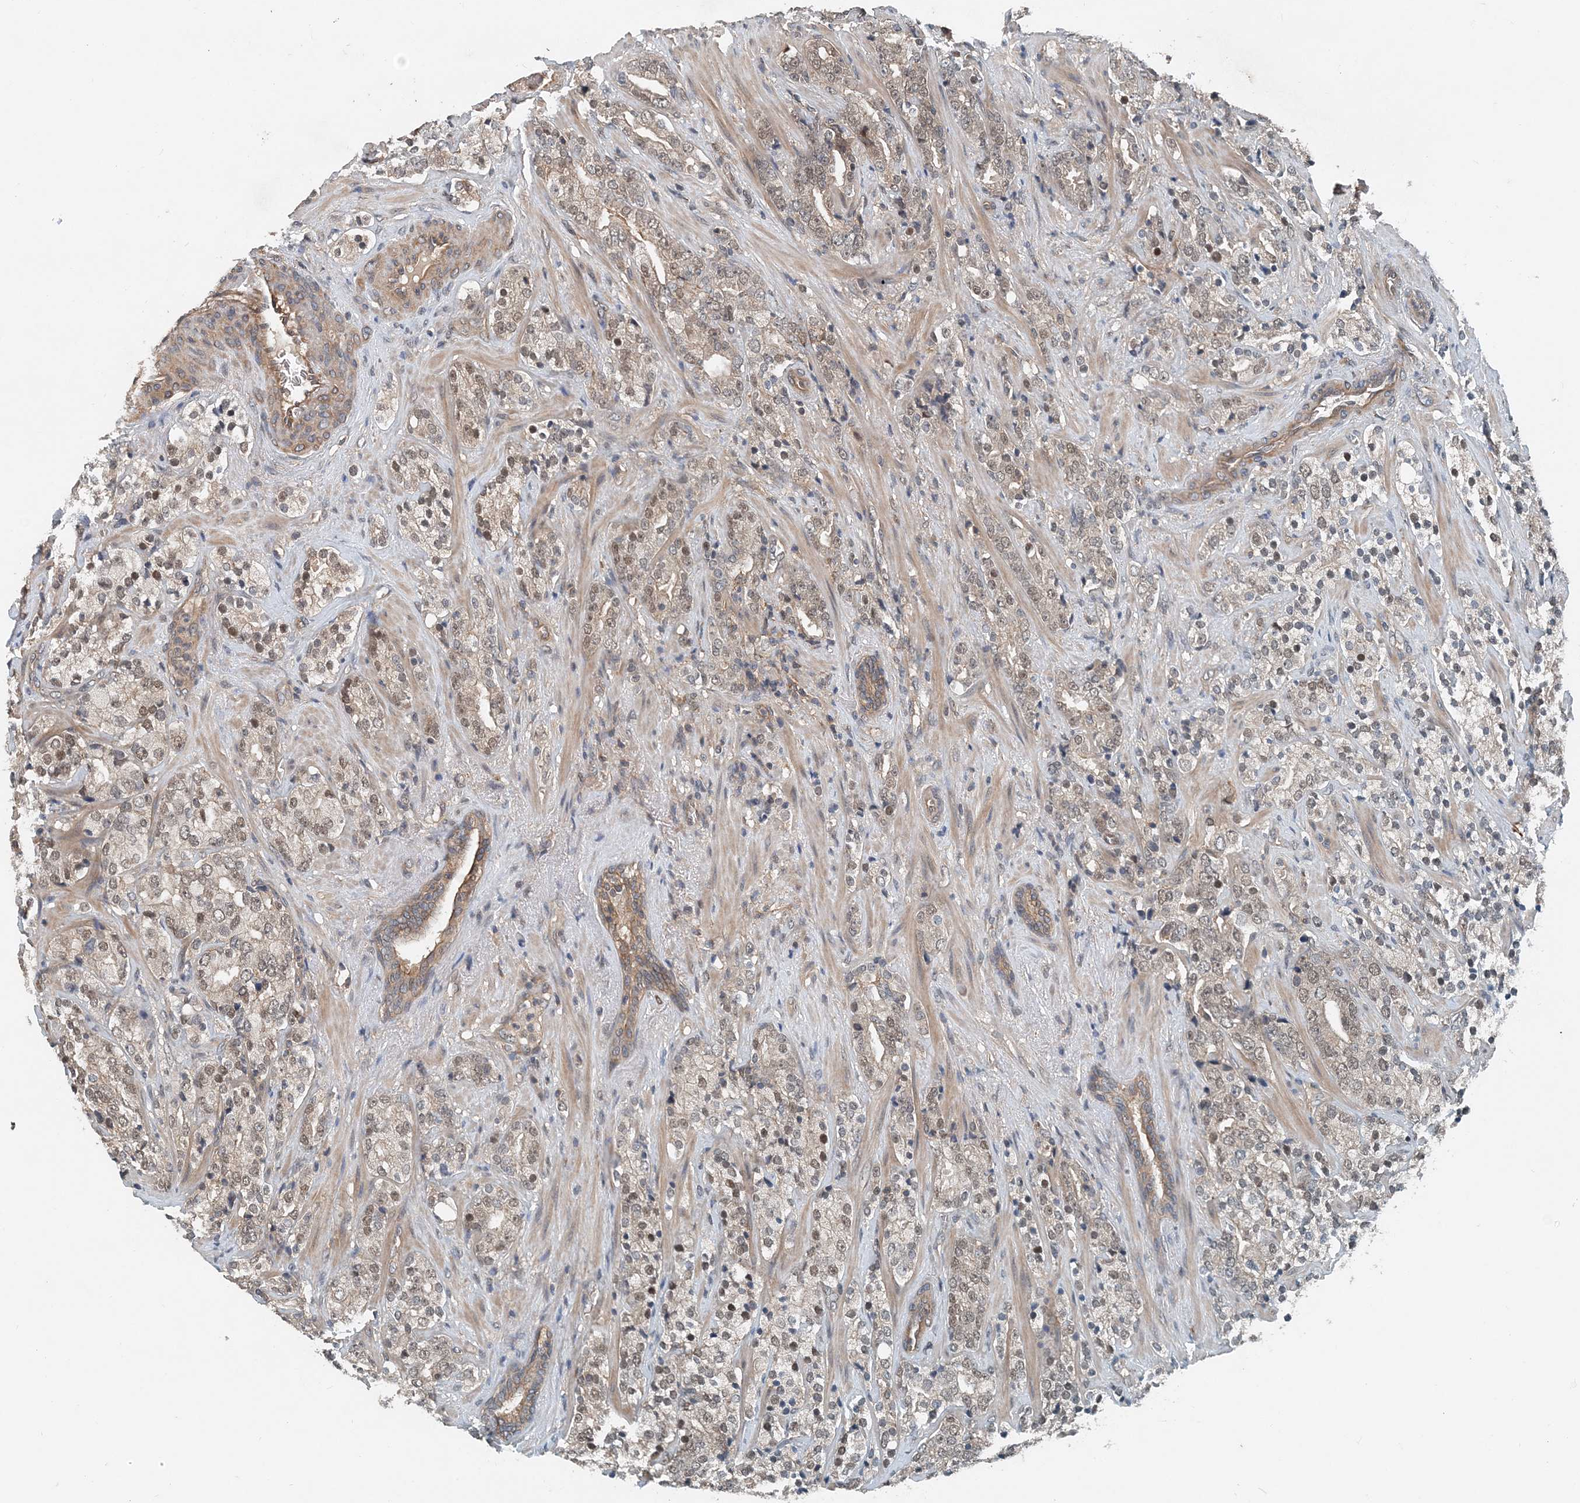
{"staining": {"intensity": "weak", "quantity": "25%-75%", "location": "nuclear"}, "tissue": "prostate cancer", "cell_type": "Tumor cells", "image_type": "cancer", "snomed": [{"axis": "morphology", "description": "Adenocarcinoma, High grade"}, {"axis": "topography", "description": "Prostate"}], "caption": "DAB immunohistochemical staining of prostate cancer displays weak nuclear protein positivity in approximately 25%-75% of tumor cells.", "gene": "SMPD3", "patient": {"sex": "male", "age": 71}}